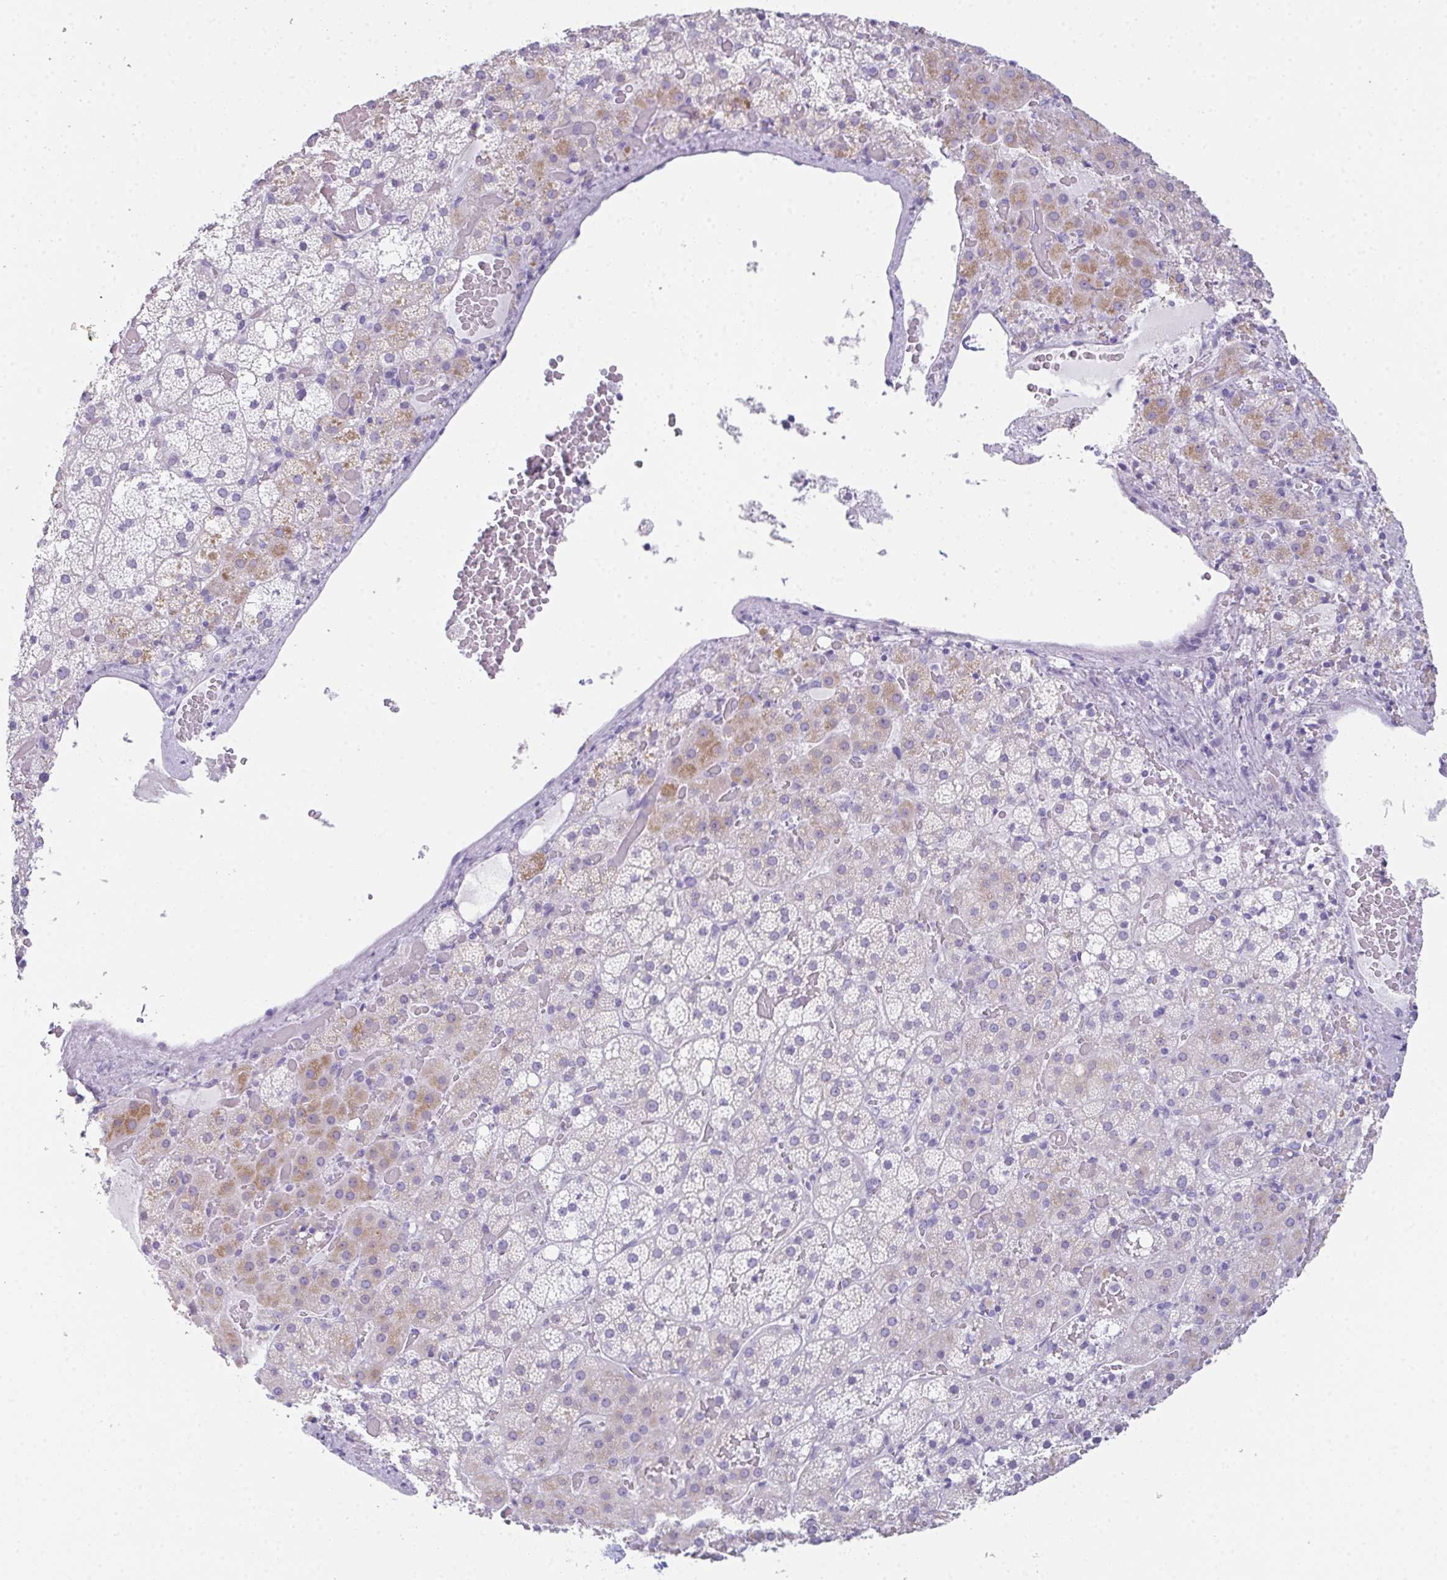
{"staining": {"intensity": "moderate", "quantity": "<25%", "location": "cytoplasmic/membranous"}, "tissue": "adrenal gland", "cell_type": "Glandular cells", "image_type": "normal", "snomed": [{"axis": "morphology", "description": "Normal tissue, NOS"}, {"axis": "topography", "description": "Adrenal gland"}], "caption": "Immunohistochemistry (IHC) staining of normal adrenal gland, which demonstrates low levels of moderate cytoplasmic/membranous expression in approximately <25% of glandular cells indicating moderate cytoplasmic/membranous protein staining. The staining was performed using DAB (3,3'-diaminobenzidine) (brown) for protein detection and nuclei were counterstained in hematoxylin (blue).", "gene": "TEX19", "patient": {"sex": "male", "age": 53}}